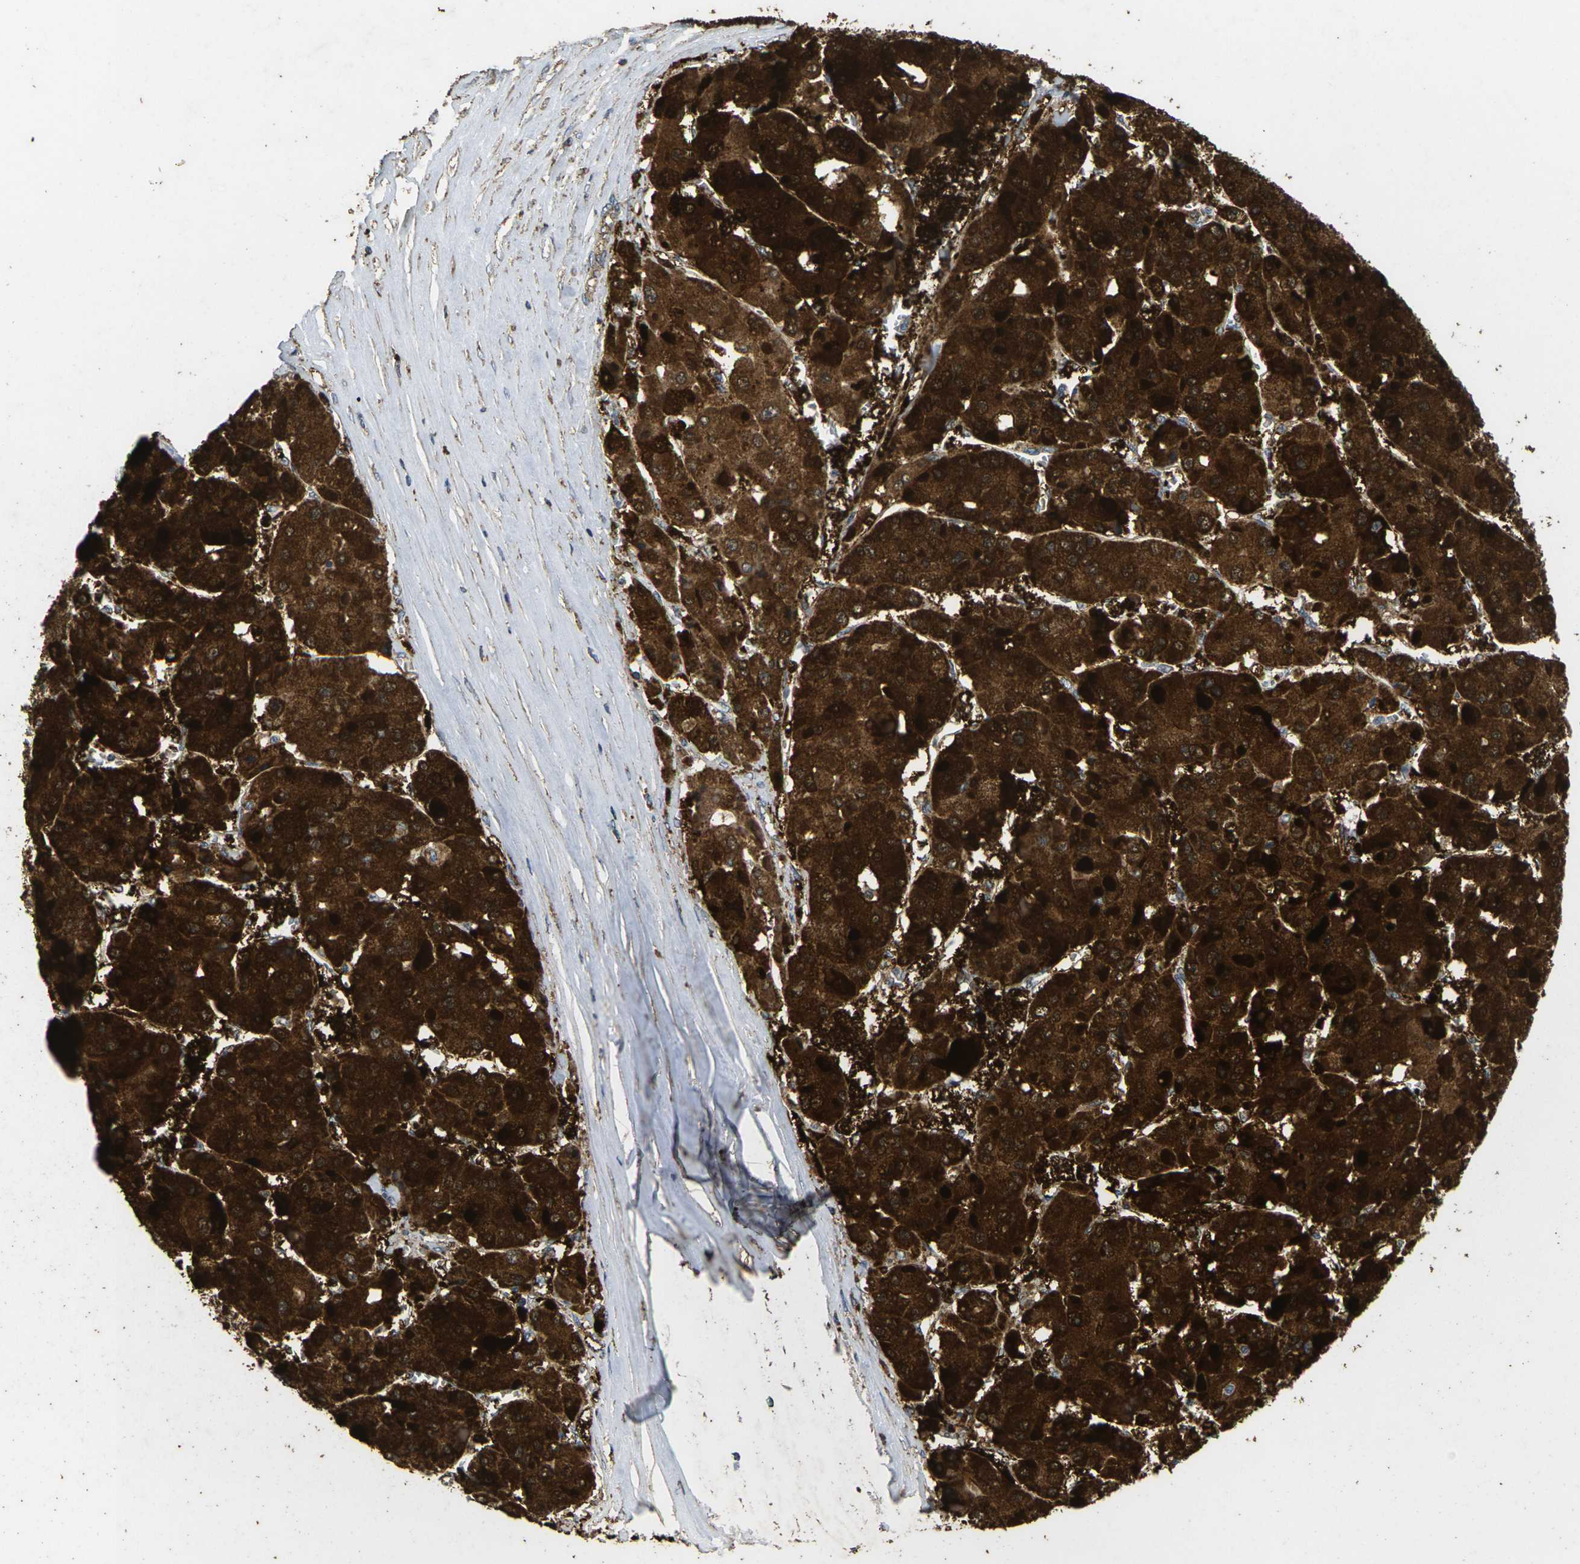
{"staining": {"intensity": "strong", "quantity": ">75%", "location": "cytoplasmic/membranous,nuclear"}, "tissue": "liver cancer", "cell_type": "Tumor cells", "image_type": "cancer", "snomed": [{"axis": "morphology", "description": "Carcinoma, Hepatocellular, NOS"}, {"axis": "topography", "description": "Liver"}], "caption": "Protein expression analysis of hepatocellular carcinoma (liver) shows strong cytoplasmic/membranous and nuclear expression in approximately >75% of tumor cells. Nuclei are stained in blue.", "gene": "MAPK11", "patient": {"sex": "female", "age": 73}}